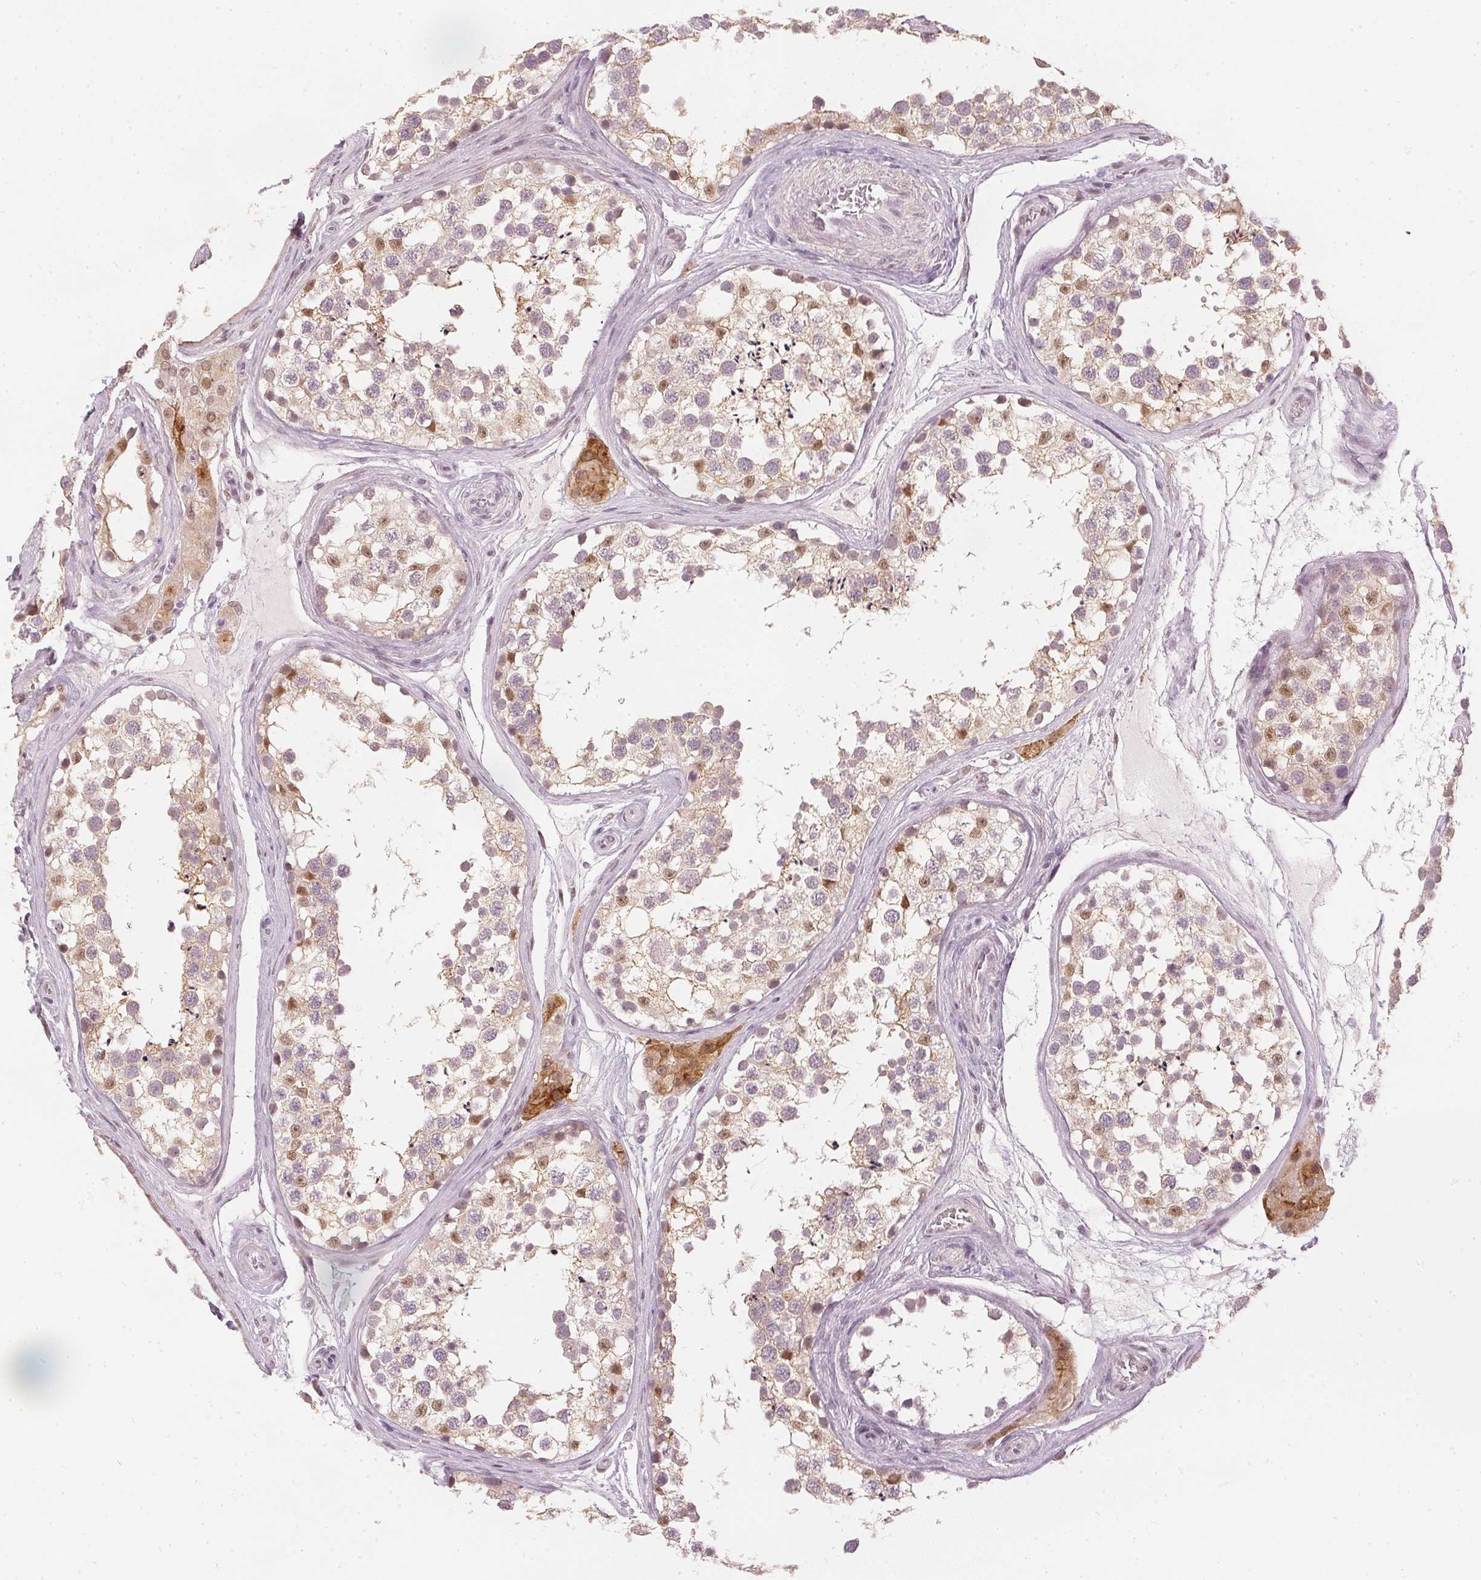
{"staining": {"intensity": "moderate", "quantity": "25%-75%", "location": "nuclear"}, "tissue": "testis", "cell_type": "Cells in seminiferous ducts", "image_type": "normal", "snomed": [{"axis": "morphology", "description": "Normal tissue, NOS"}, {"axis": "morphology", "description": "Seminoma, NOS"}, {"axis": "topography", "description": "Testis"}], "caption": "Immunohistochemical staining of benign testis shows moderate nuclear protein positivity in about 25%-75% of cells in seminiferous ducts. The protein is shown in brown color, while the nuclei are stained blue.", "gene": "ENSG00000267001", "patient": {"sex": "male", "age": 65}}